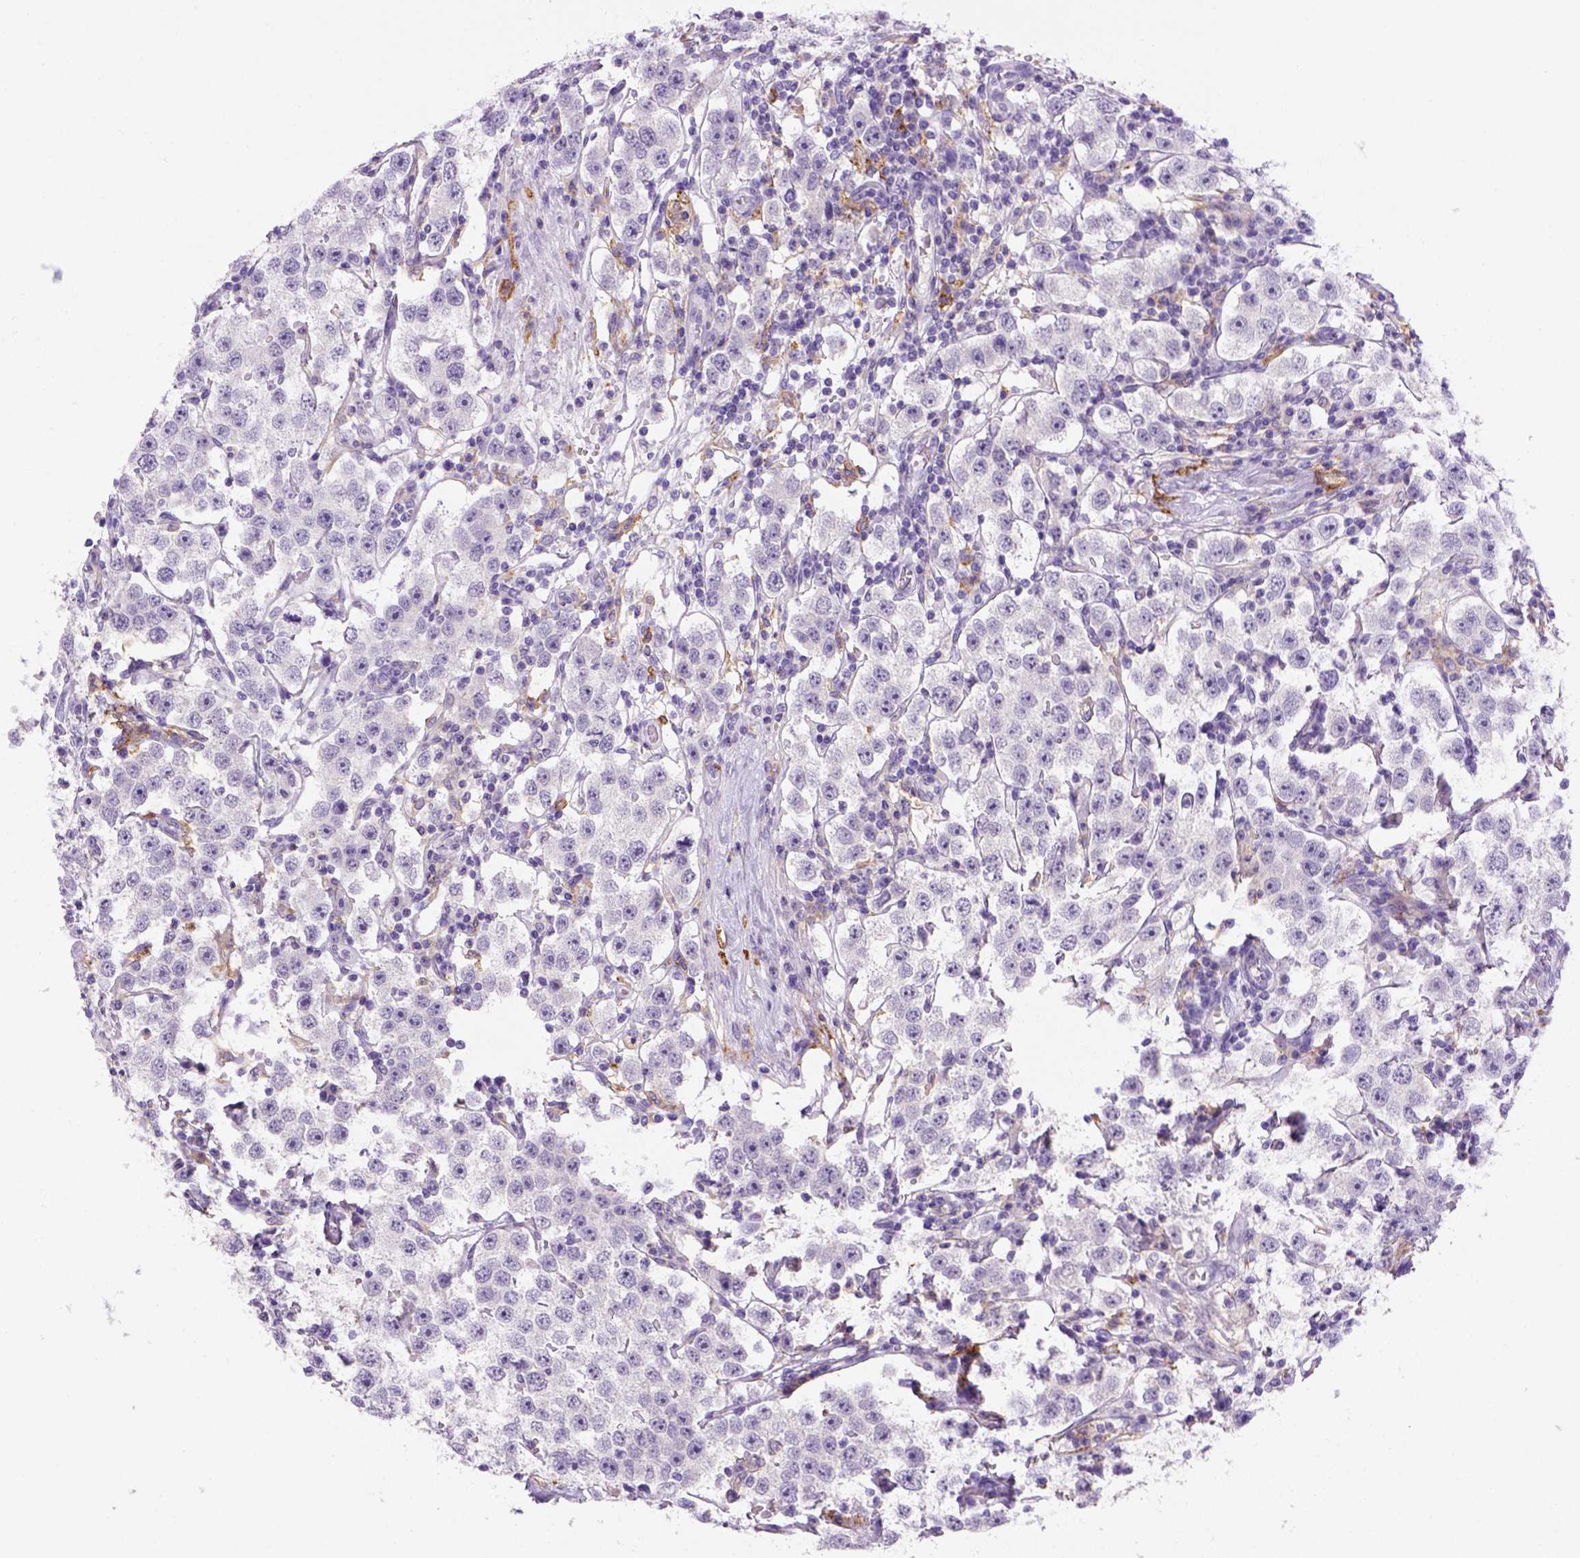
{"staining": {"intensity": "negative", "quantity": "none", "location": "none"}, "tissue": "testis cancer", "cell_type": "Tumor cells", "image_type": "cancer", "snomed": [{"axis": "morphology", "description": "Seminoma, NOS"}, {"axis": "topography", "description": "Testis"}], "caption": "DAB immunohistochemical staining of testis seminoma reveals no significant staining in tumor cells. The staining is performed using DAB brown chromogen with nuclei counter-stained in using hematoxylin.", "gene": "CD14", "patient": {"sex": "male", "age": 37}}